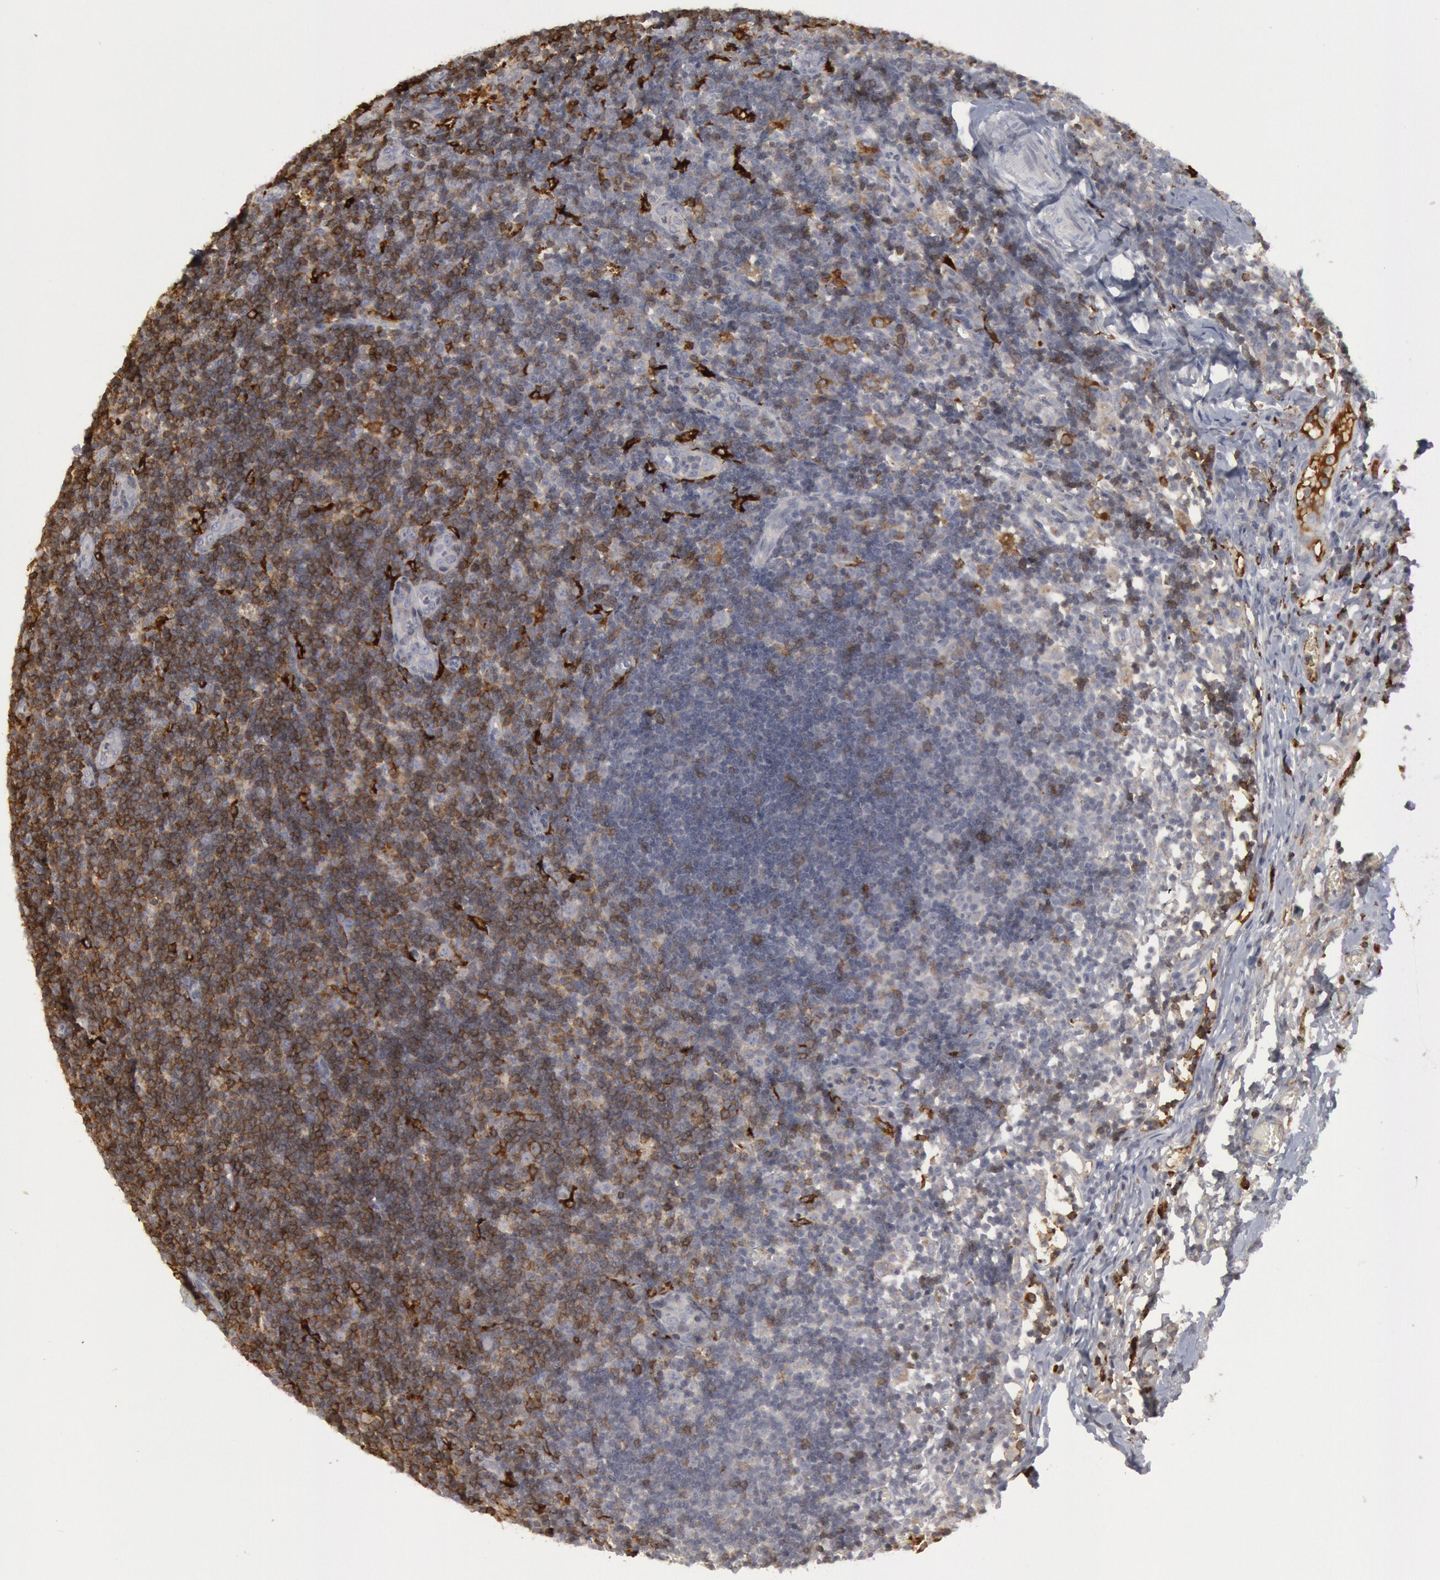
{"staining": {"intensity": "weak", "quantity": "<25%", "location": "cytoplasmic/membranous"}, "tissue": "lymph node", "cell_type": "Germinal center cells", "image_type": "normal", "snomed": [{"axis": "morphology", "description": "Normal tissue, NOS"}, {"axis": "morphology", "description": "Inflammation, NOS"}, {"axis": "topography", "description": "Lymph node"}, {"axis": "topography", "description": "Salivary gland"}], "caption": "A histopathology image of human lymph node is negative for staining in germinal center cells.", "gene": "C1QC", "patient": {"sex": "male", "age": 3}}